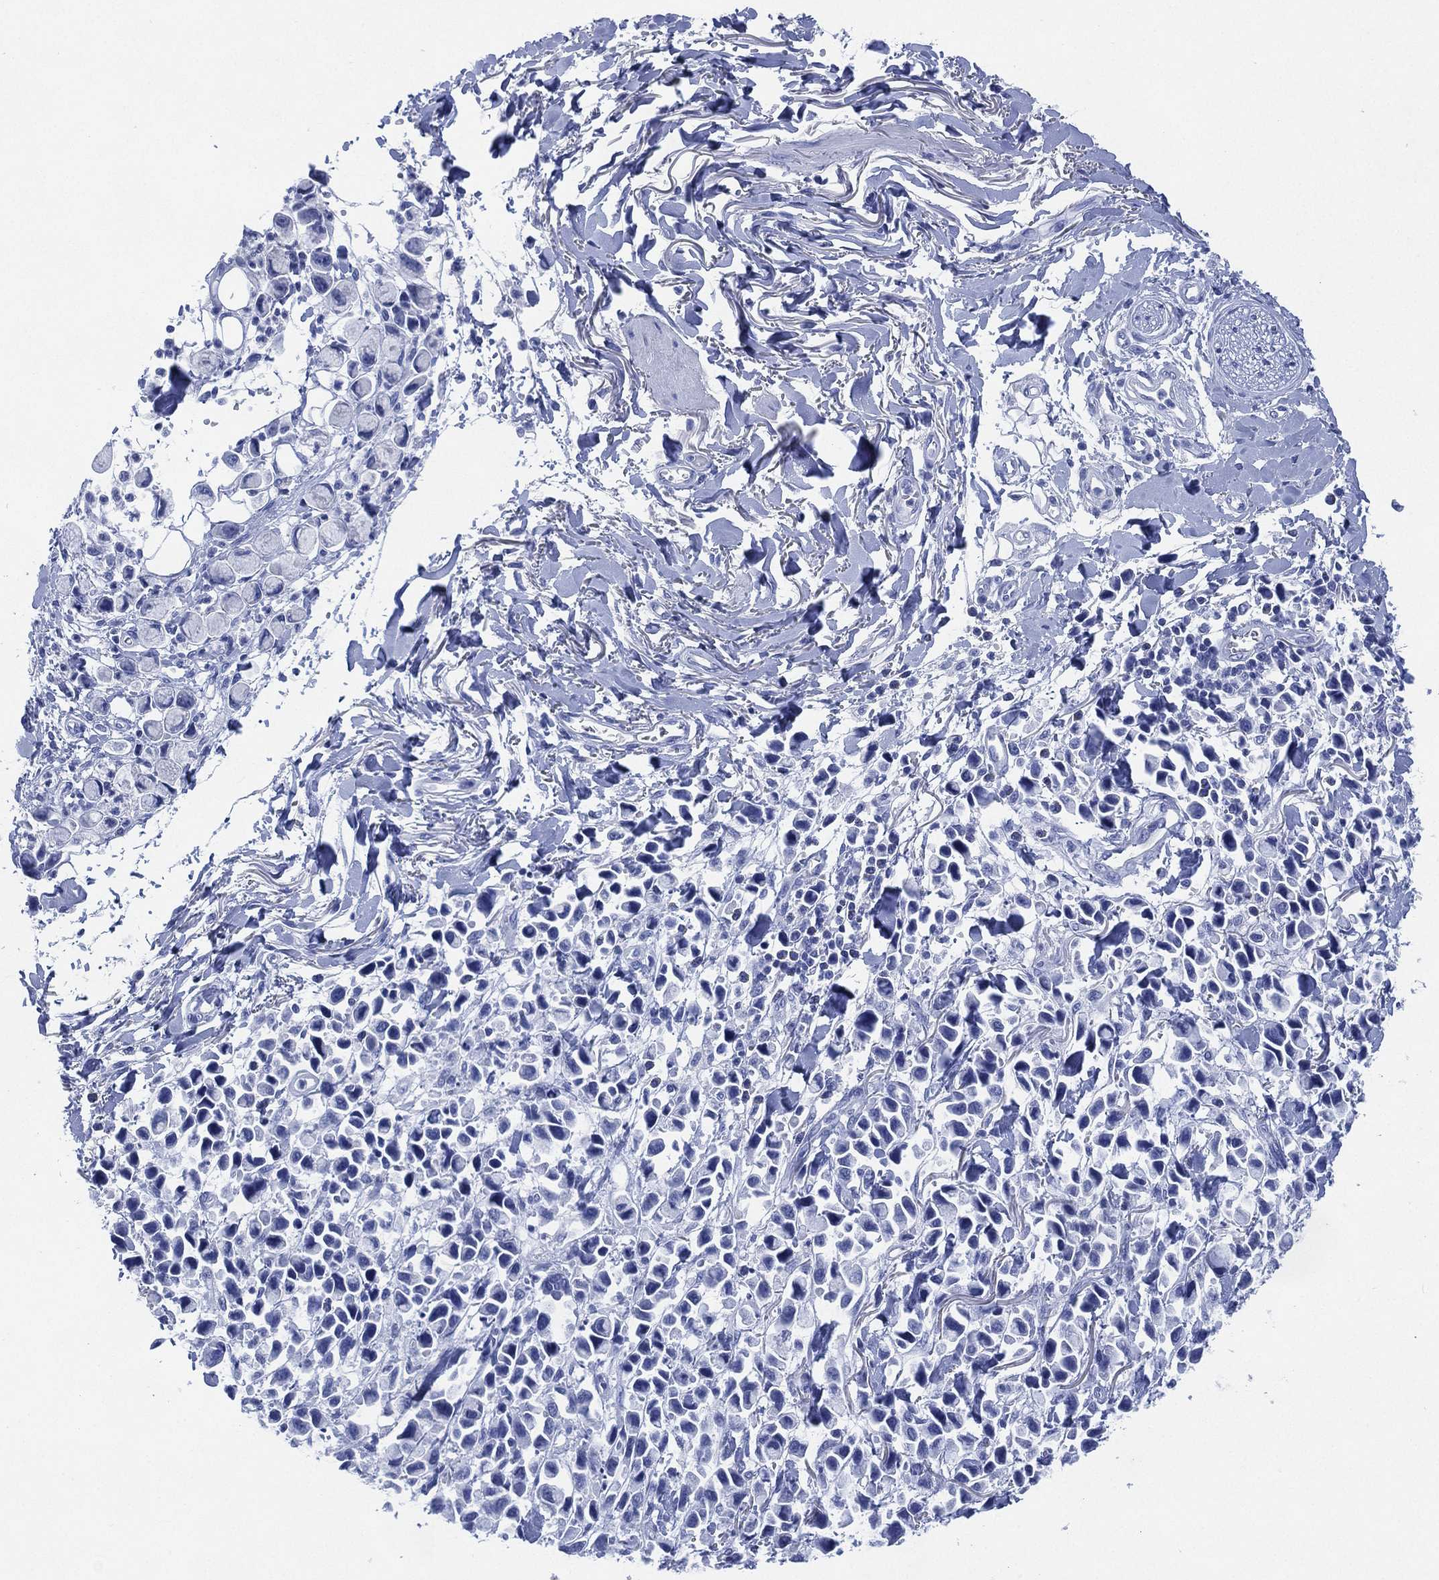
{"staining": {"intensity": "negative", "quantity": "none", "location": "none"}, "tissue": "stomach cancer", "cell_type": "Tumor cells", "image_type": "cancer", "snomed": [{"axis": "morphology", "description": "Adenocarcinoma, NOS"}, {"axis": "topography", "description": "Stomach"}], "caption": "Immunohistochemistry of human stomach cancer shows no staining in tumor cells.", "gene": "SIGLECL1", "patient": {"sex": "female", "age": 81}}